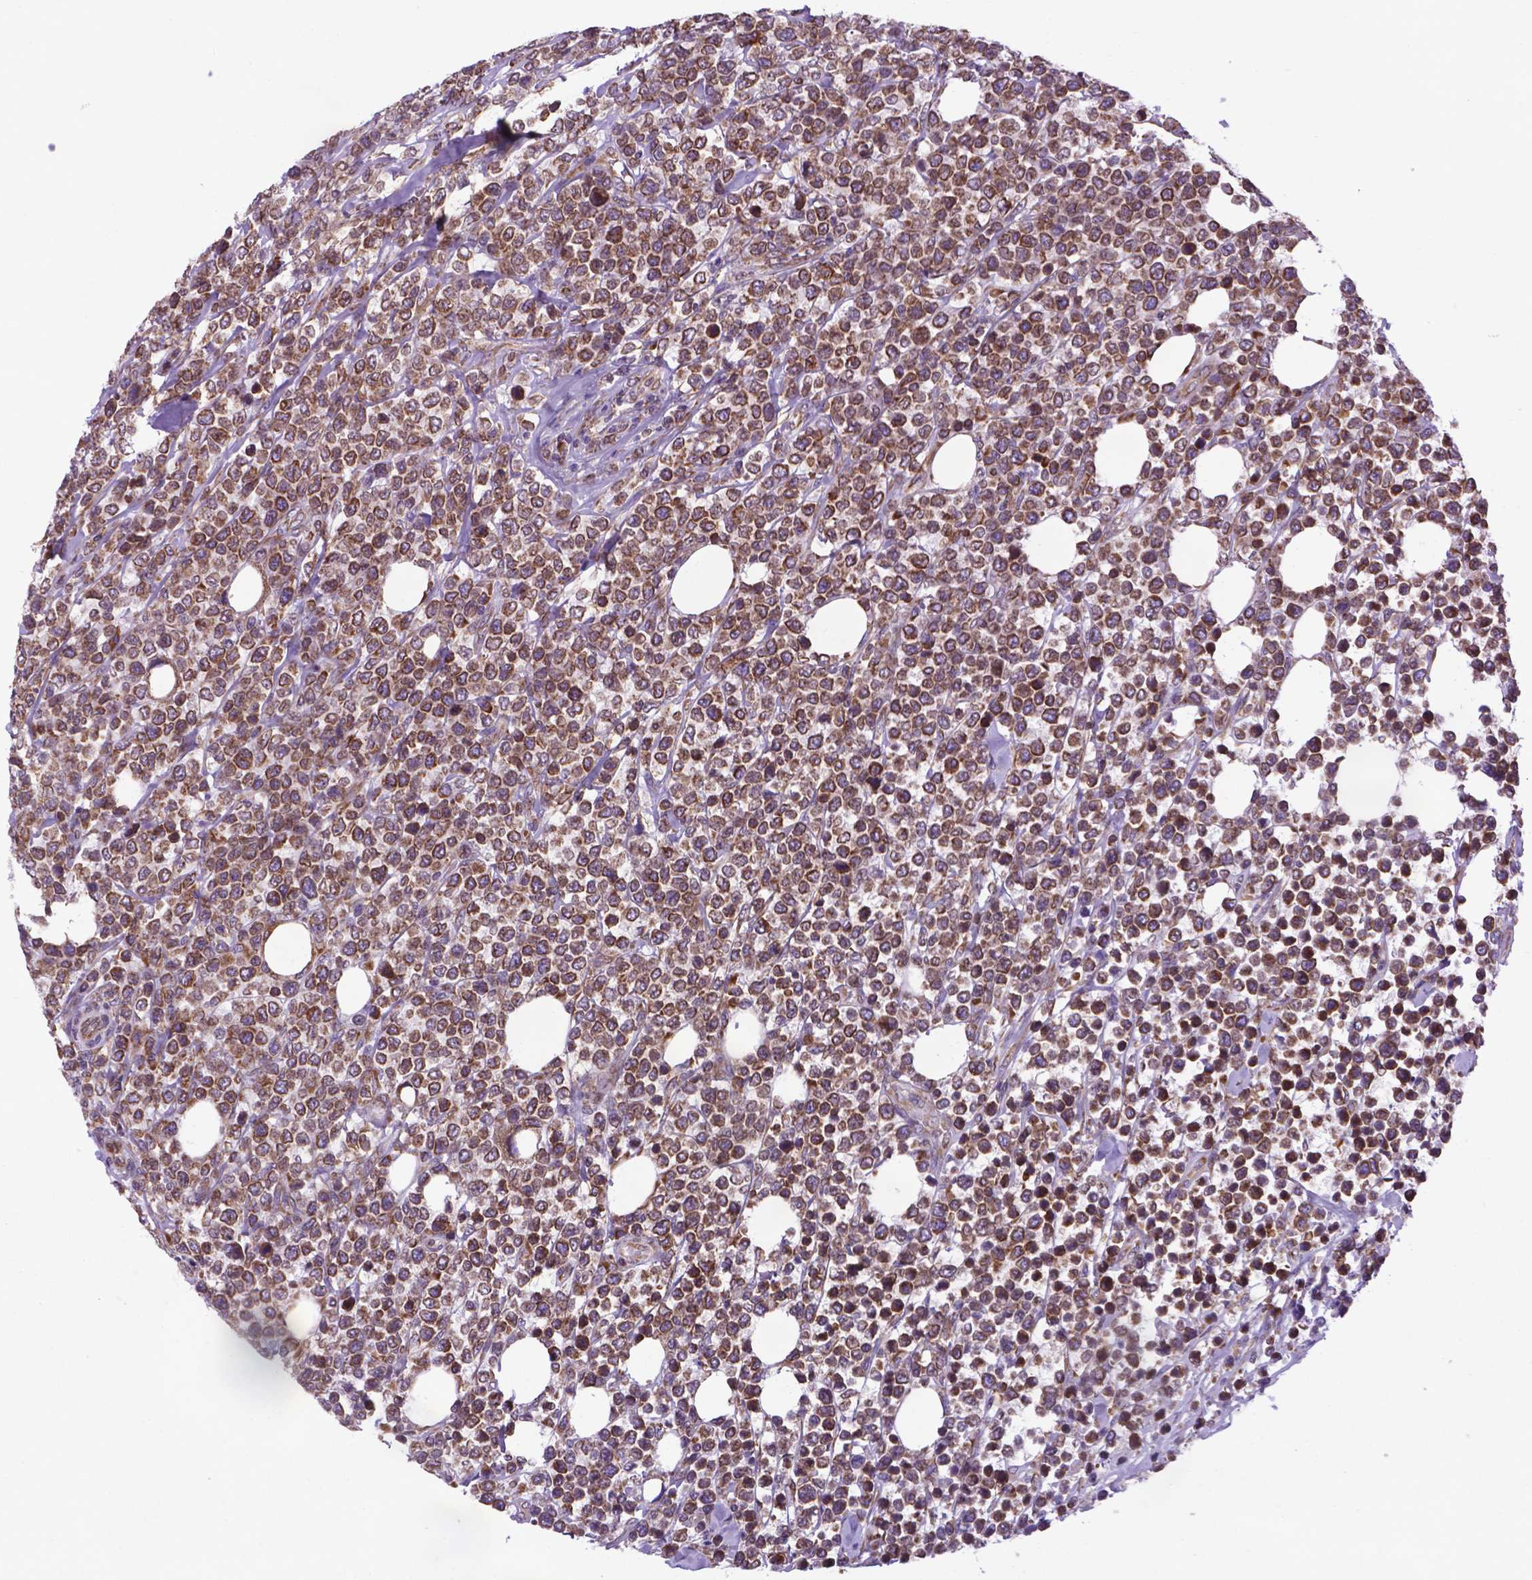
{"staining": {"intensity": "weak", "quantity": ">75%", "location": "cytoplasmic/membranous"}, "tissue": "lymphoma", "cell_type": "Tumor cells", "image_type": "cancer", "snomed": [{"axis": "morphology", "description": "Malignant lymphoma, non-Hodgkin's type, High grade"}, {"axis": "topography", "description": "Soft tissue"}], "caption": "Human lymphoma stained for a protein (brown) demonstrates weak cytoplasmic/membranous positive positivity in about >75% of tumor cells.", "gene": "WDR83OS", "patient": {"sex": "female", "age": 56}}